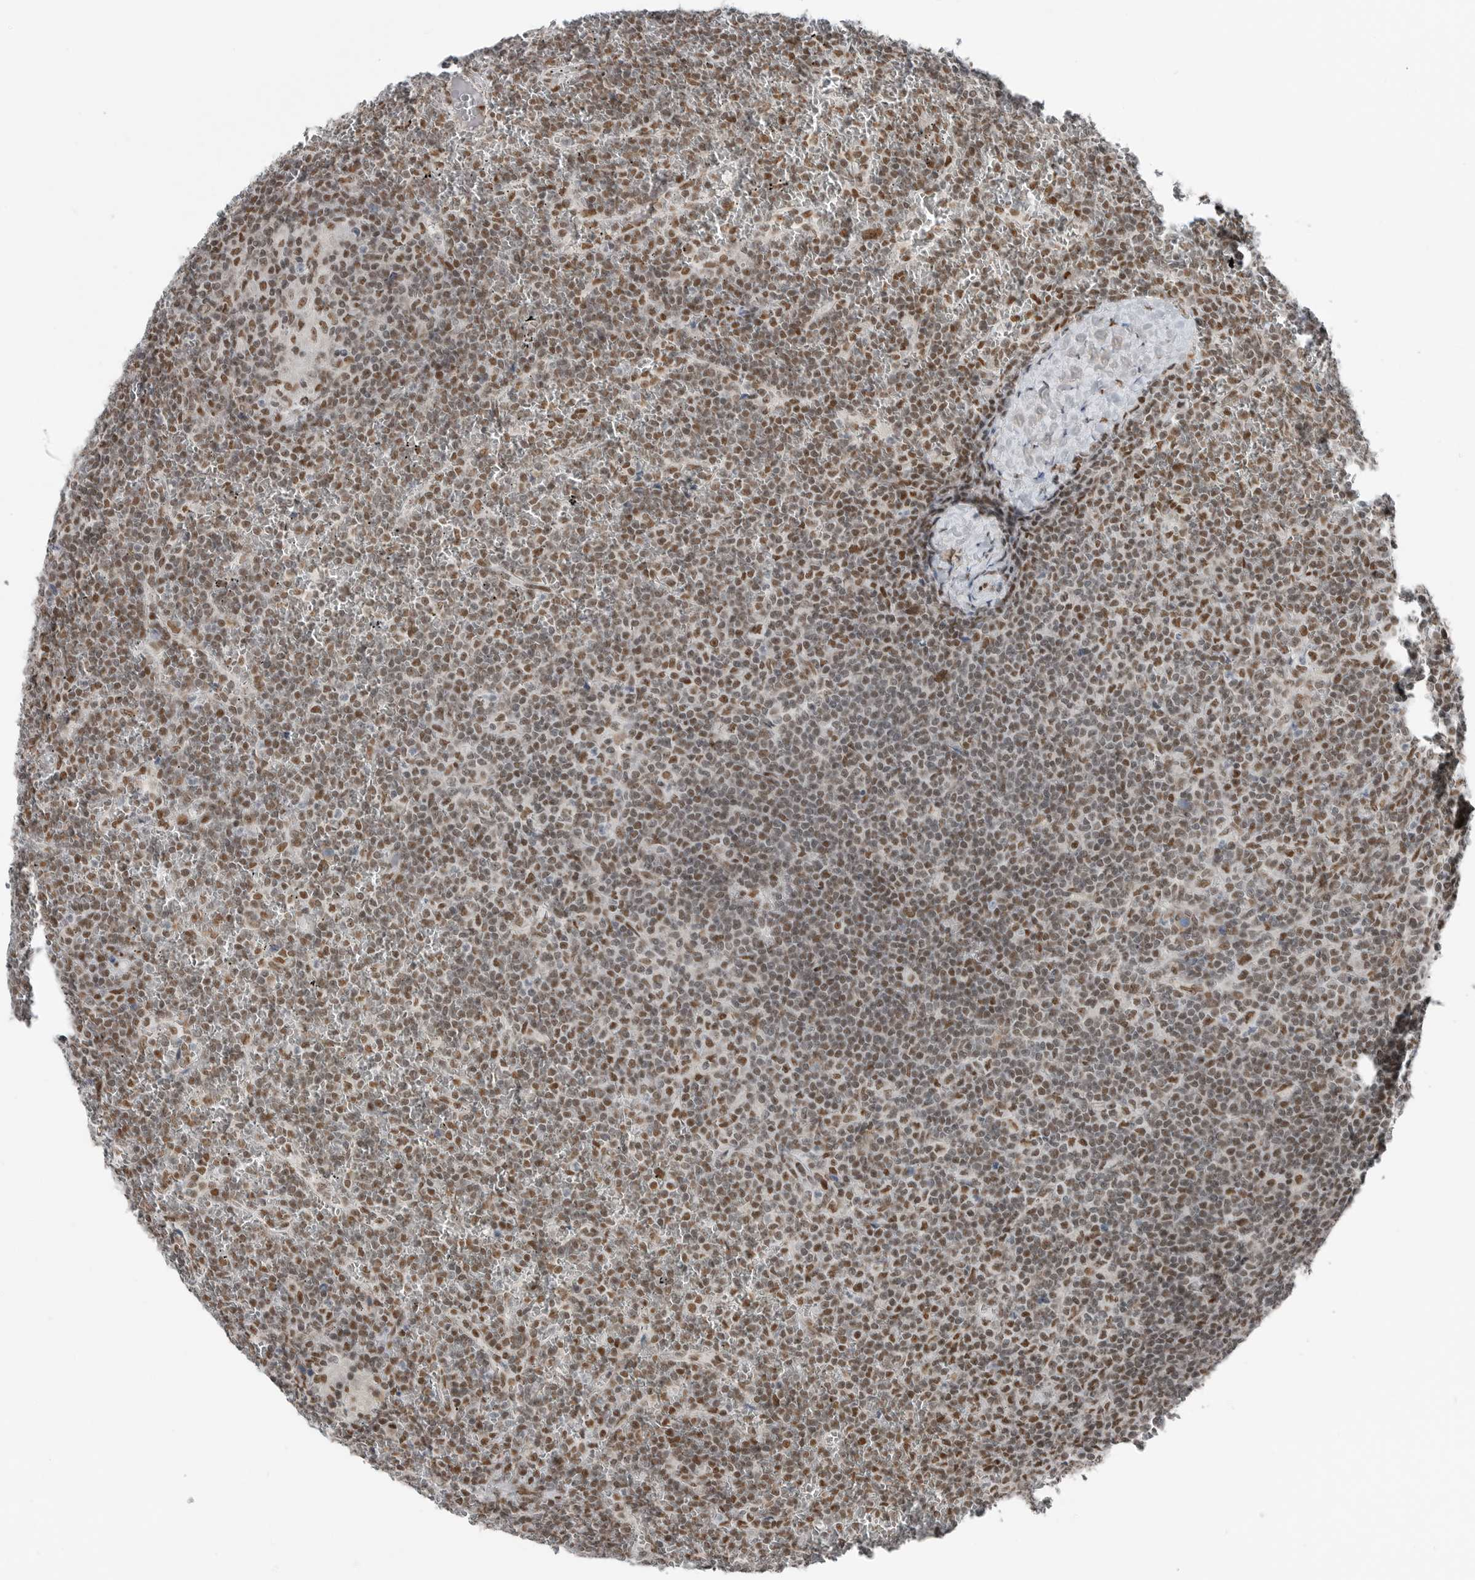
{"staining": {"intensity": "moderate", "quantity": ">75%", "location": "nuclear"}, "tissue": "lymphoma", "cell_type": "Tumor cells", "image_type": "cancer", "snomed": [{"axis": "morphology", "description": "Malignant lymphoma, non-Hodgkin's type, Low grade"}, {"axis": "topography", "description": "Spleen"}], "caption": "Protein expression analysis of human malignant lymphoma, non-Hodgkin's type (low-grade) reveals moderate nuclear positivity in approximately >75% of tumor cells.", "gene": "BLZF1", "patient": {"sex": "female", "age": 19}}